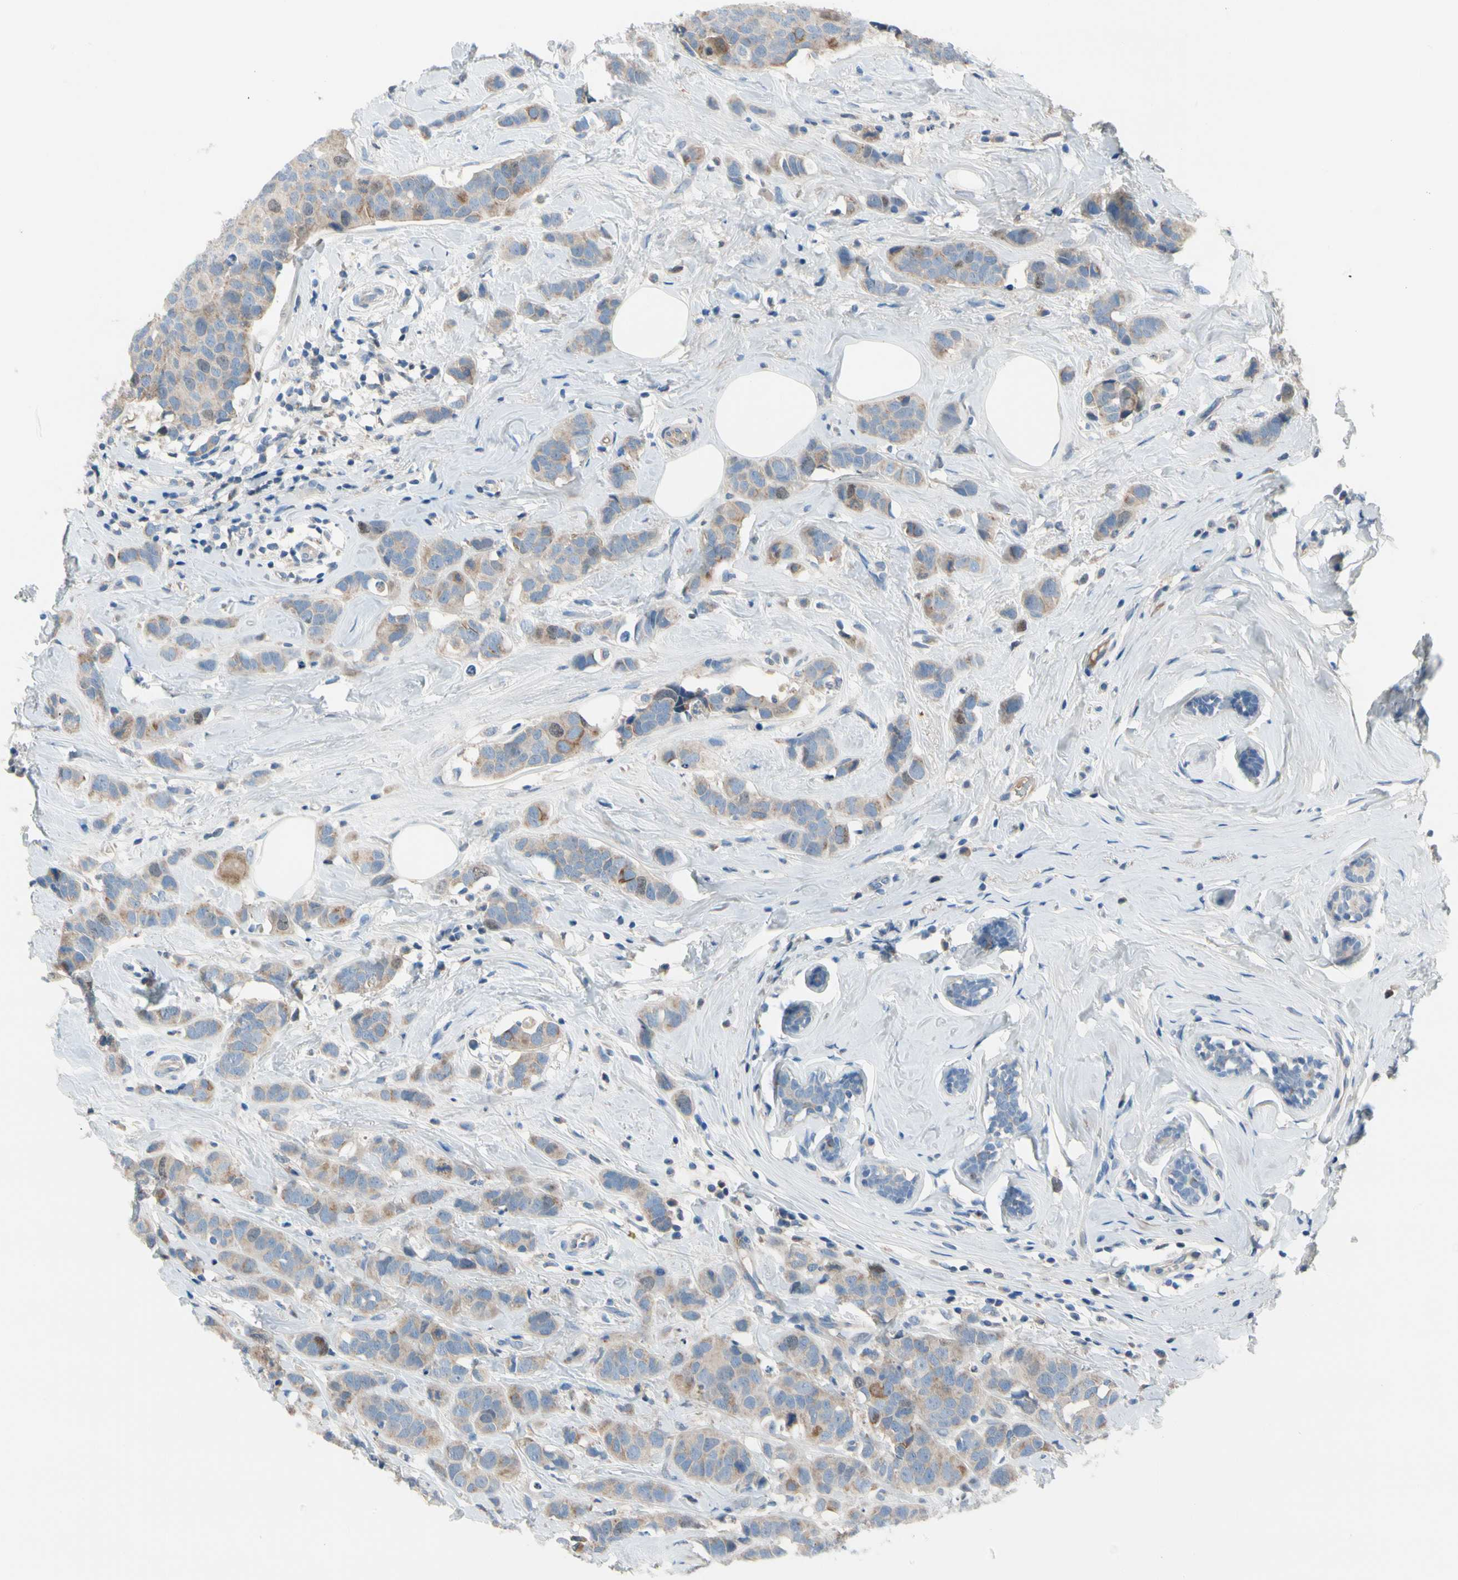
{"staining": {"intensity": "weak", "quantity": ">75%", "location": "cytoplasmic/membranous"}, "tissue": "breast cancer", "cell_type": "Tumor cells", "image_type": "cancer", "snomed": [{"axis": "morphology", "description": "Normal tissue, NOS"}, {"axis": "morphology", "description": "Duct carcinoma"}, {"axis": "topography", "description": "Breast"}], "caption": "This histopathology image reveals infiltrating ductal carcinoma (breast) stained with immunohistochemistry to label a protein in brown. The cytoplasmic/membranous of tumor cells show weak positivity for the protein. Nuclei are counter-stained blue.", "gene": "HJURP", "patient": {"sex": "female", "age": 50}}